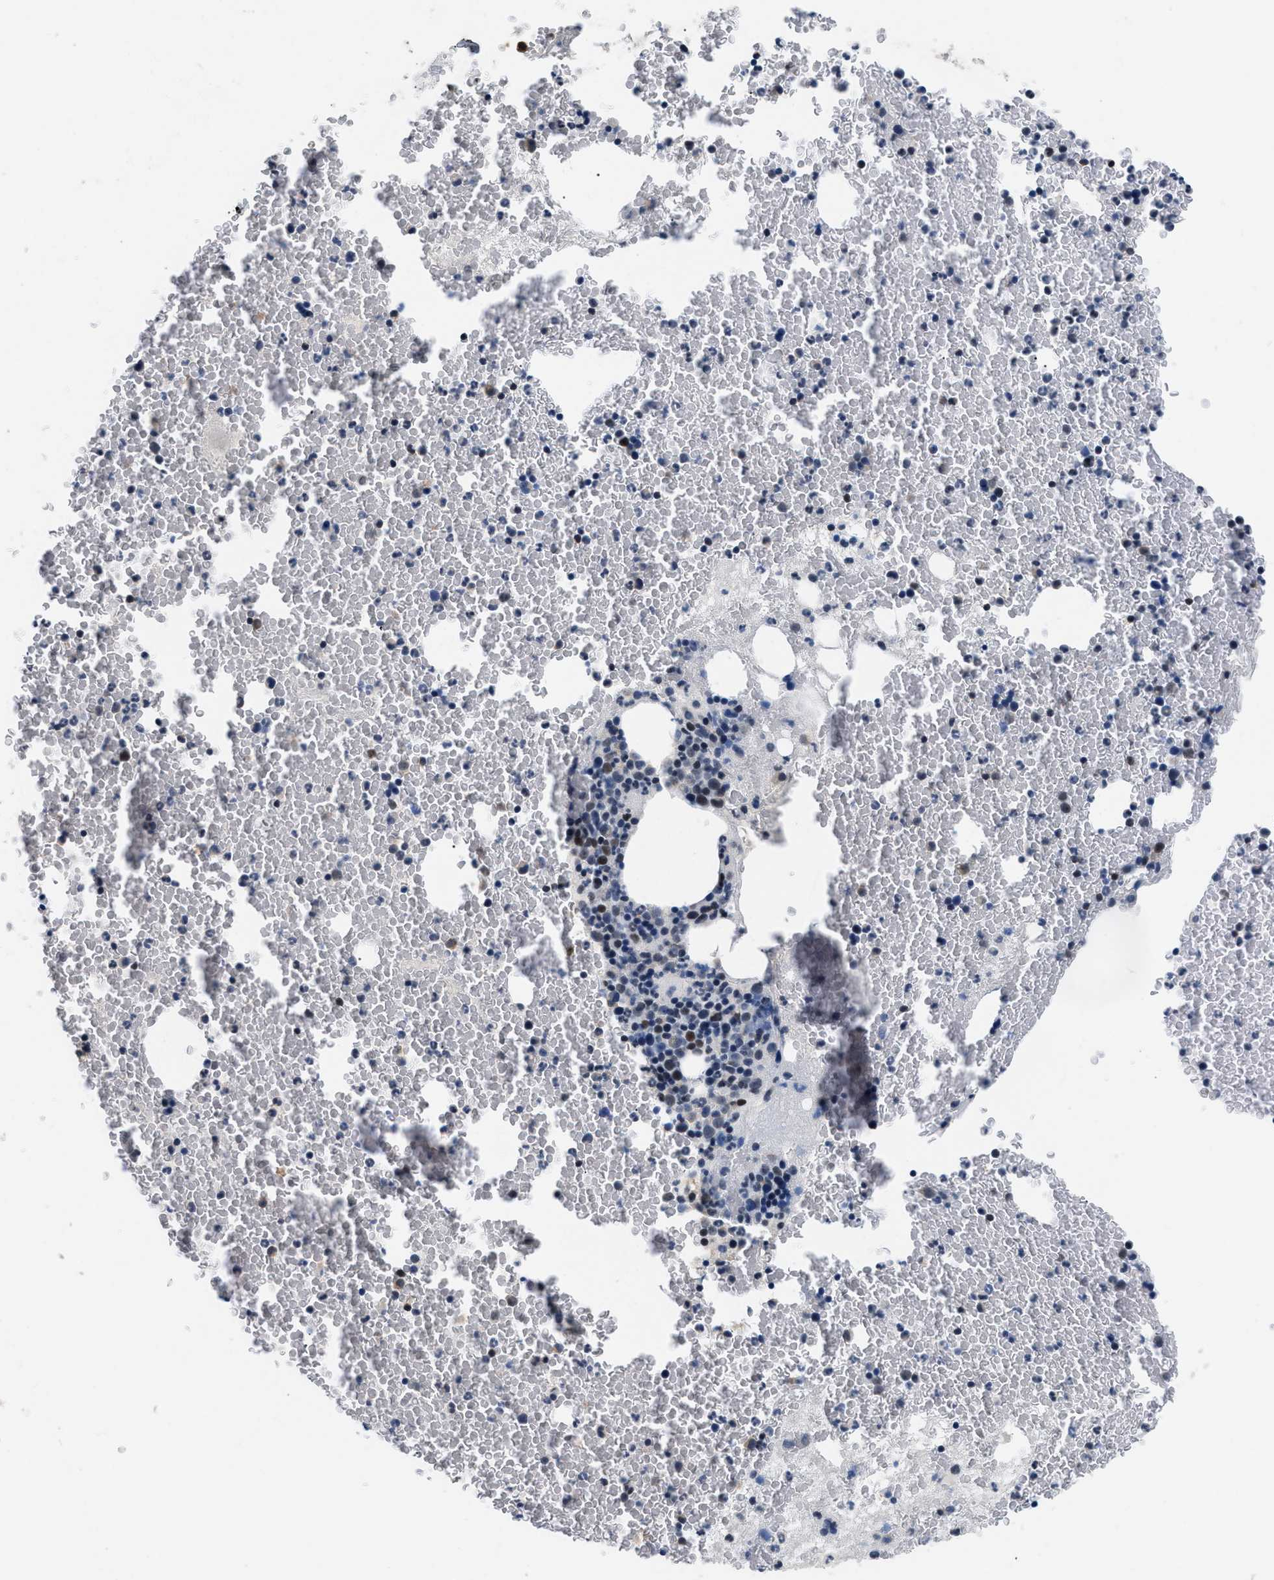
{"staining": {"intensity": "moderate", "quantity": "<25%", "location": "nuclear"}, "tissue": "bone marrow", "cell_type": "Hematopoietic cells", "image_type": "normal", "snomed": [{"axis": "morphology", "description": "Normal tissue, NOS"}, {"axis": "morphology", "description": "Inflammation, NOS"}, {"axis": "topography", "description": "Bone marrow"}], "caption": "The photomicrograph reveals staining of benign bone marrow, revealing moderate nuclear protein staining (brown color) within hematopoietic cells. Using DAB (3,3'-diaminobenzidine) (brown) and hematoxylin (blue) stains, captured at high magnification using brightfield microscopy.", "gene": "KCNC3", "patient": {"sex": "male", "age": 63}}